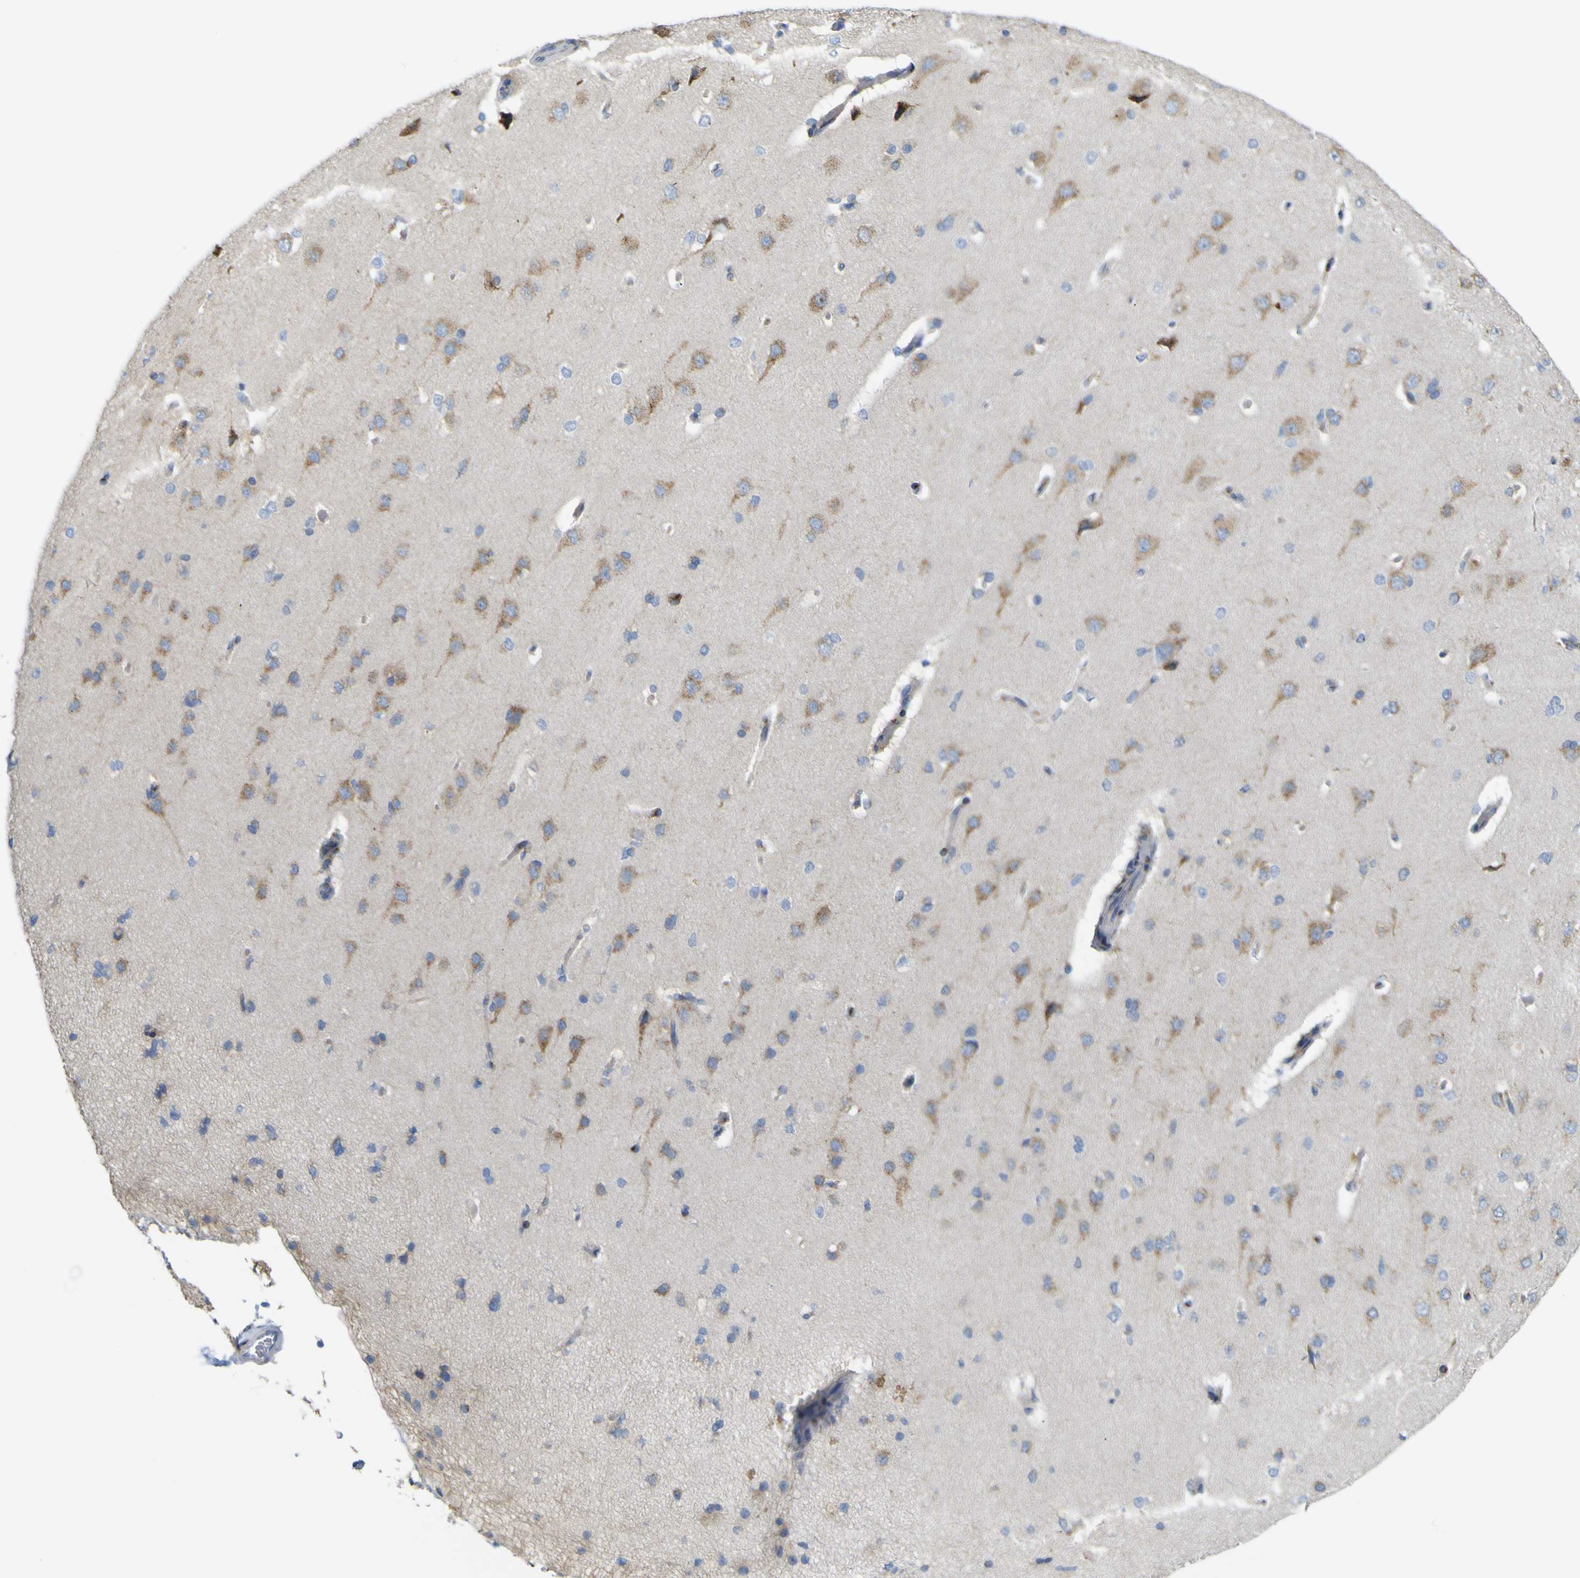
{"staining": {"intensity": "moderate", "quantity": "25%-75%", "location": "cytoplasmic/membranous"}, "tissue": "cerebral cortex", "cell_type": "Endothelial cells", "image_type": "normal", "snomed": [{"axis": "morphology", "description": "Normal tissue, NOS"}, {"axis": "topography", "description": "Cerebral cortex"}], "caption": "Immunohistochemistry of normal human cerebral cortex exhibits medium levels of moderate cytoplasmic/membranous staining in about 25%-75% of endothelial cells.", "gene": "IGF2R", "patient": {"sex": "male", "age": 62}}